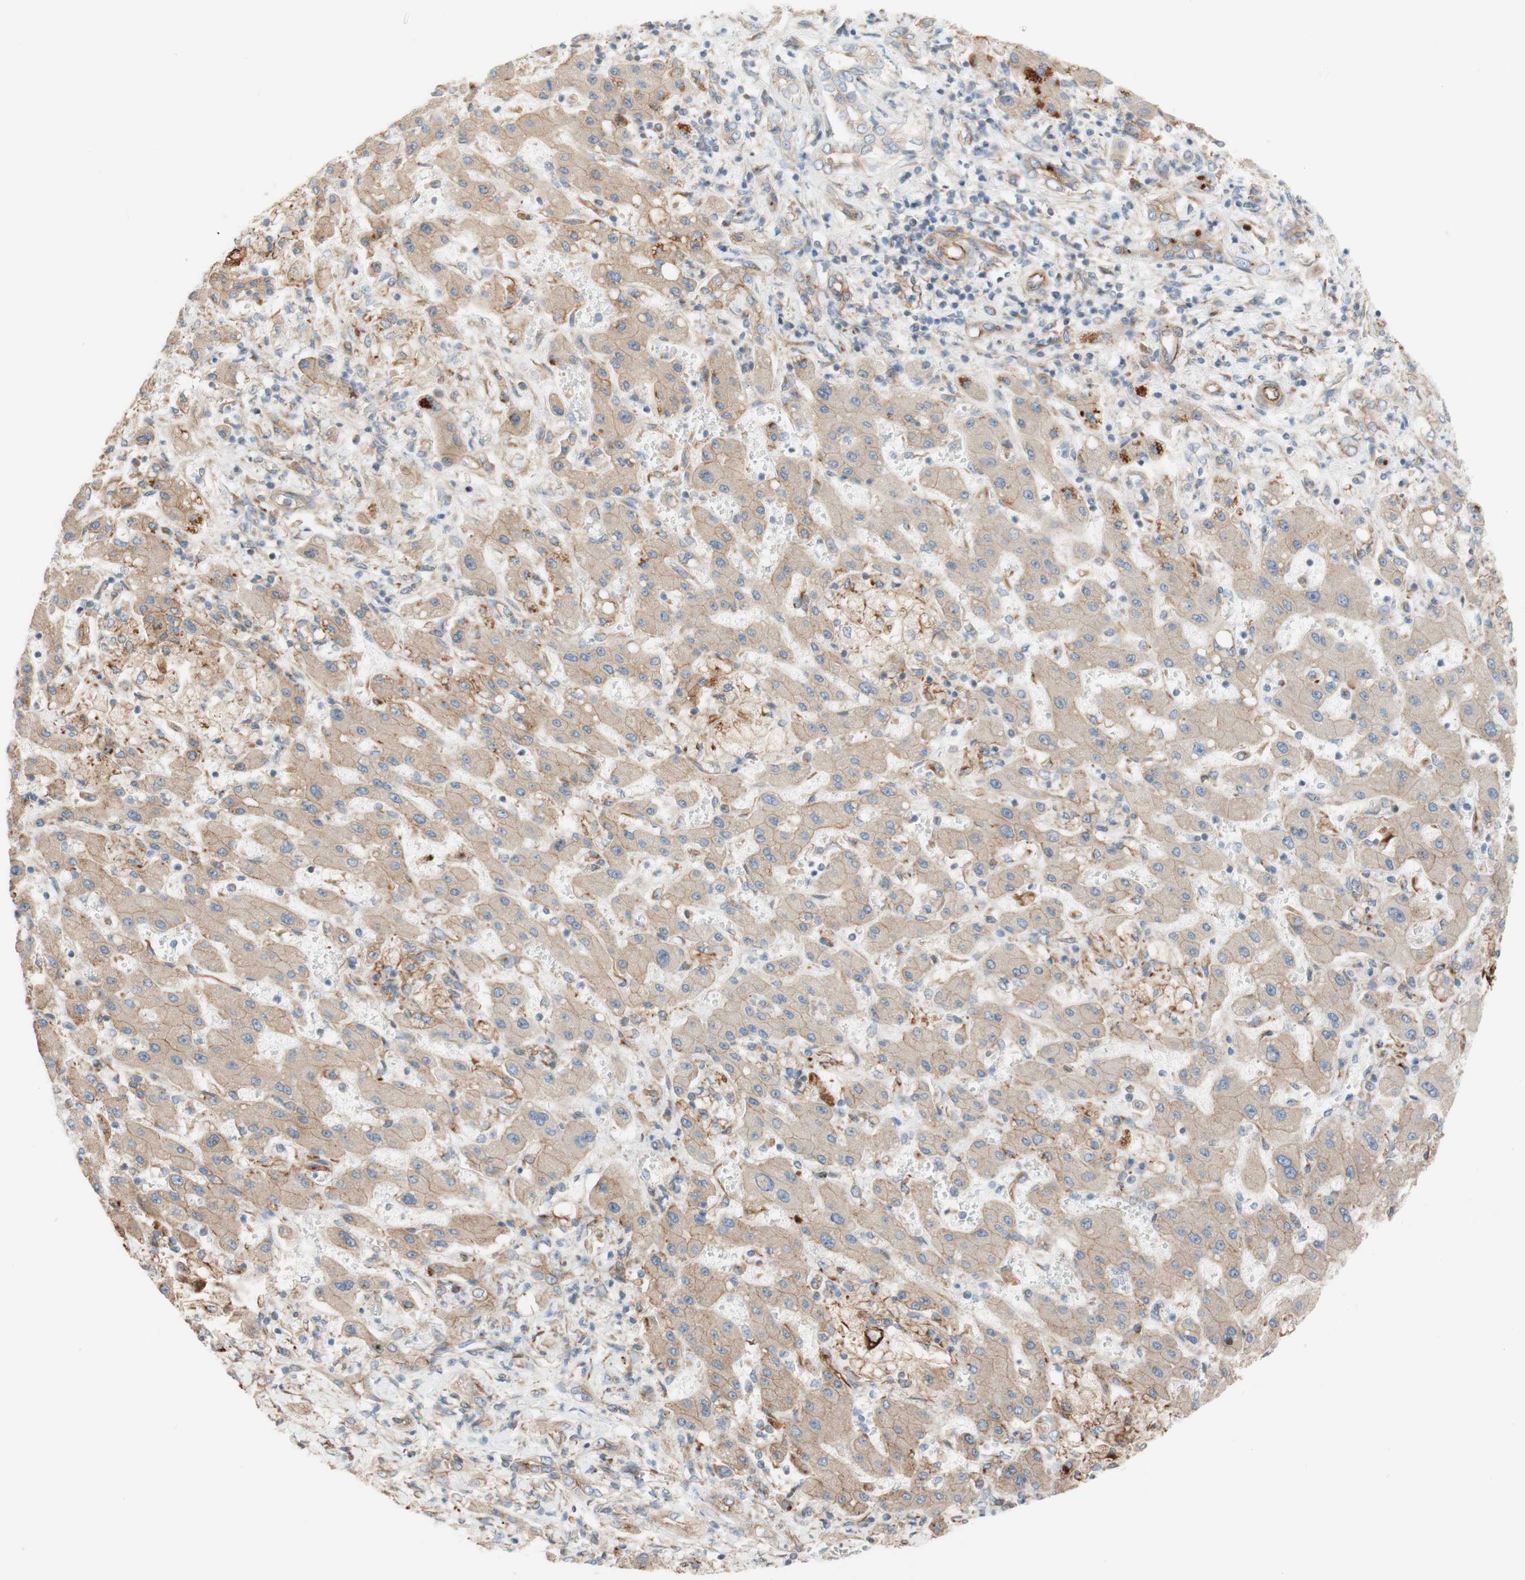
{"staining": {"intensity": "weak", "quantity": ">75%", "location": "cytoplasmic/membranous"}, "tissue": "liver cancer", "cell_type": "Tumor cells", "image_type": "cancer", "snomed": [{"axis": "morphology", "description": "Cholangiocarcinoma"}, {"axis": "topography", "description": "Liver"}], "caption": "An image of human liver cholangiocarcinoma stained for a protein shows weak cytoplasmic/membranous brown staining in tumor cells.", "gene": "C1orf43", "patient": {"sex": "male", "age": 50}}